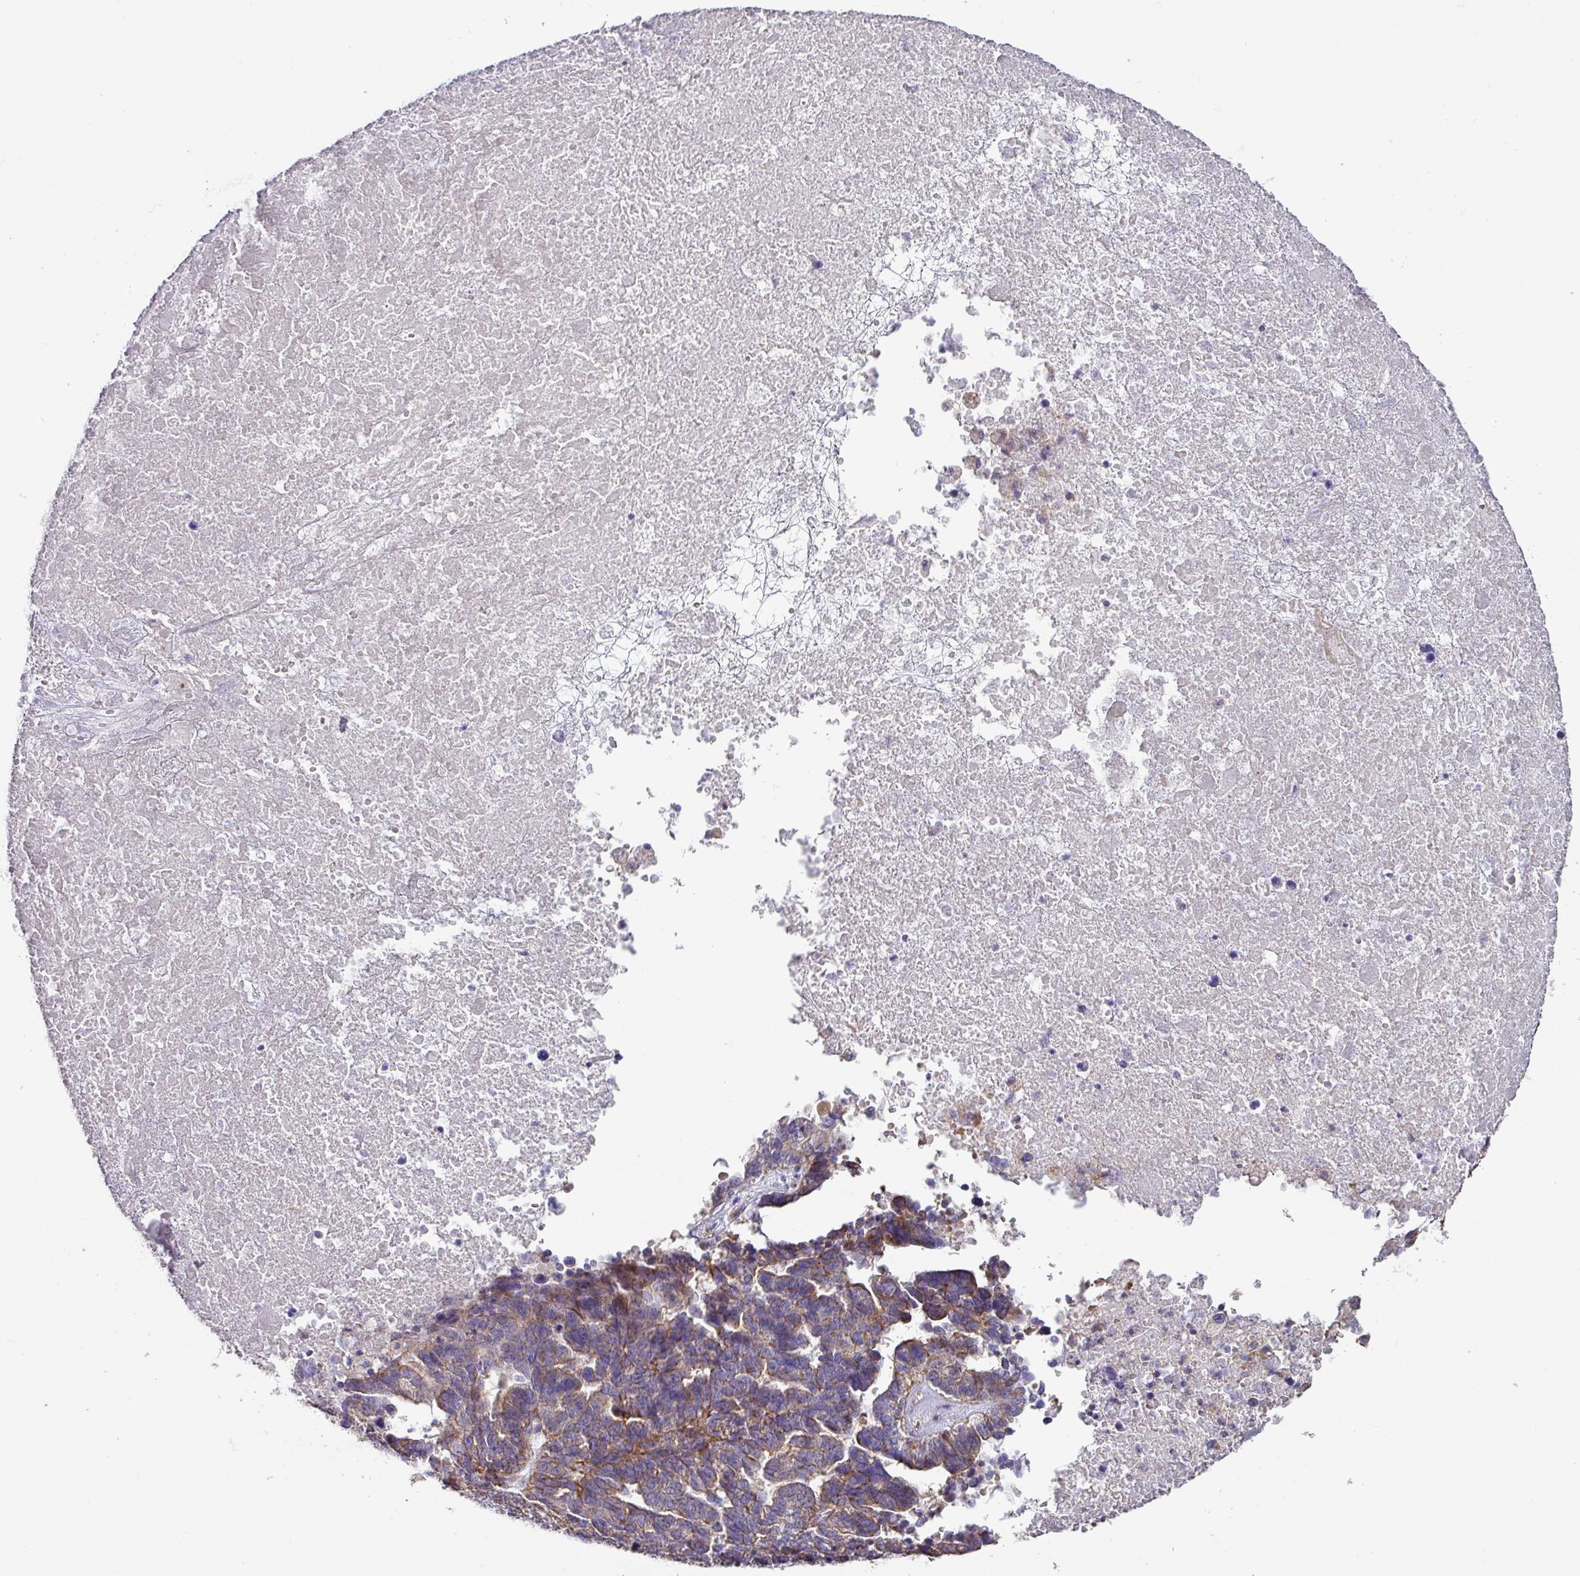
{"staining": {"intensity": "moderate", "quantity": "<25%", "location": "cytoplasmic/membranous"}, "tissue": "ovarian cancer", "cell_type": "Tumor cells", "image_type": "cancer", "snomed": [{"axis": "morphology", "description": "Cystadenocarcinoma, serous, NOS"}, {"axis": "topography", "description": "Ovary"}], "caption": "Brown immunohistochemical staining in human ovarian cancer displays moderate cytoplasmic/membranous expression in about <25% of tumor cells.", "gene": "MRRF", "patient": {"sex": "female", "age": 59}}